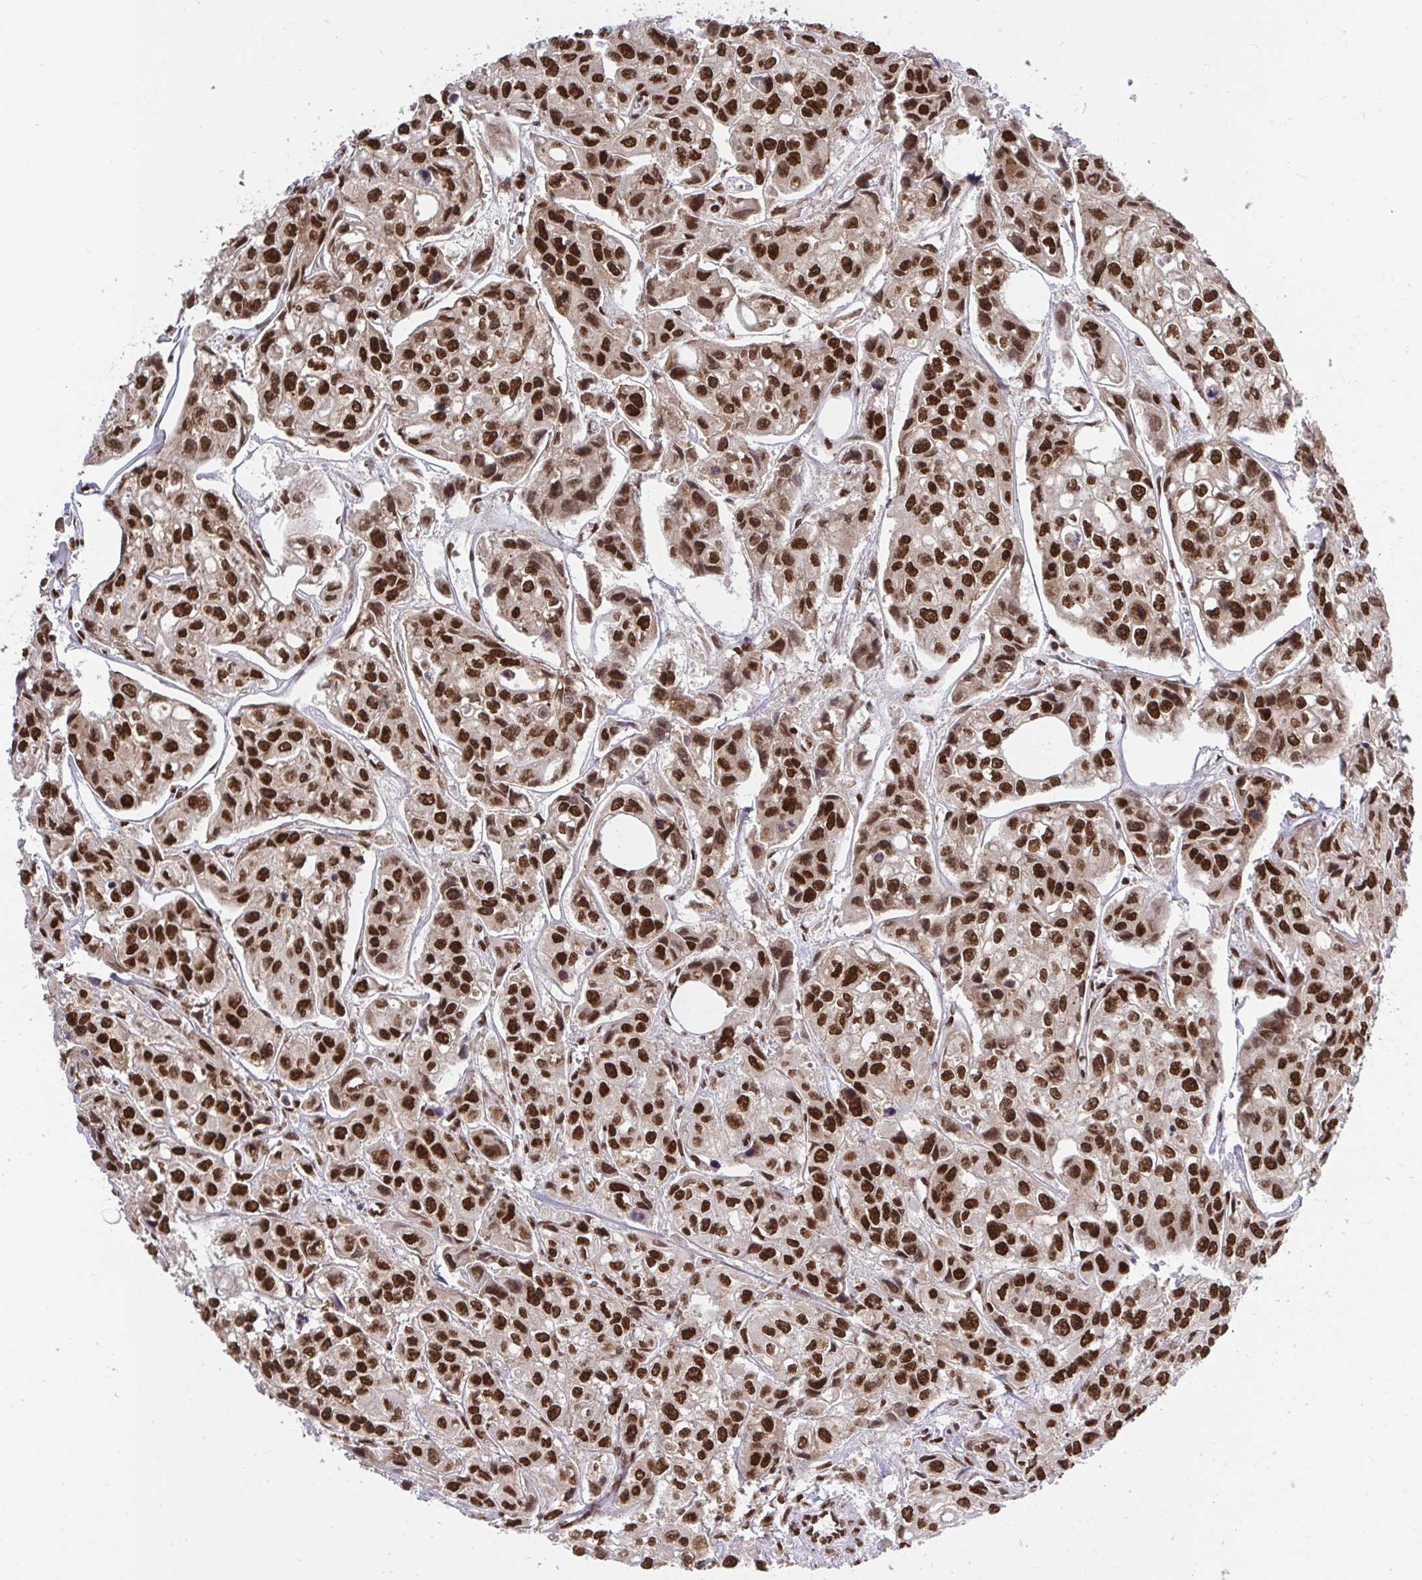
{"staining": {"intensity": "strong", "quantity": ">75%", "location": "nuclear"}, "tissue": "urothelial cancer", "cell_type": "Tumor cells", "image_type": "cancer", "snomed": [{"axis": "morphology", "description": "Urothelial carcinoma, High grade"}, {"axis": "topography", "description": "Urinary bladder"}], "caption": "A high amount of strong nuclear expression is appreciated in approximately >75% of tumor cells in urothelial carcinoma (high-grade) tissue. The staining is performed using DAB brown chromogen to label protein expression. The nuclei are counter-stained blue using hematoxylin.", "gene": "HNRNPL", "patient": {"sex": "male", "age": 67}}